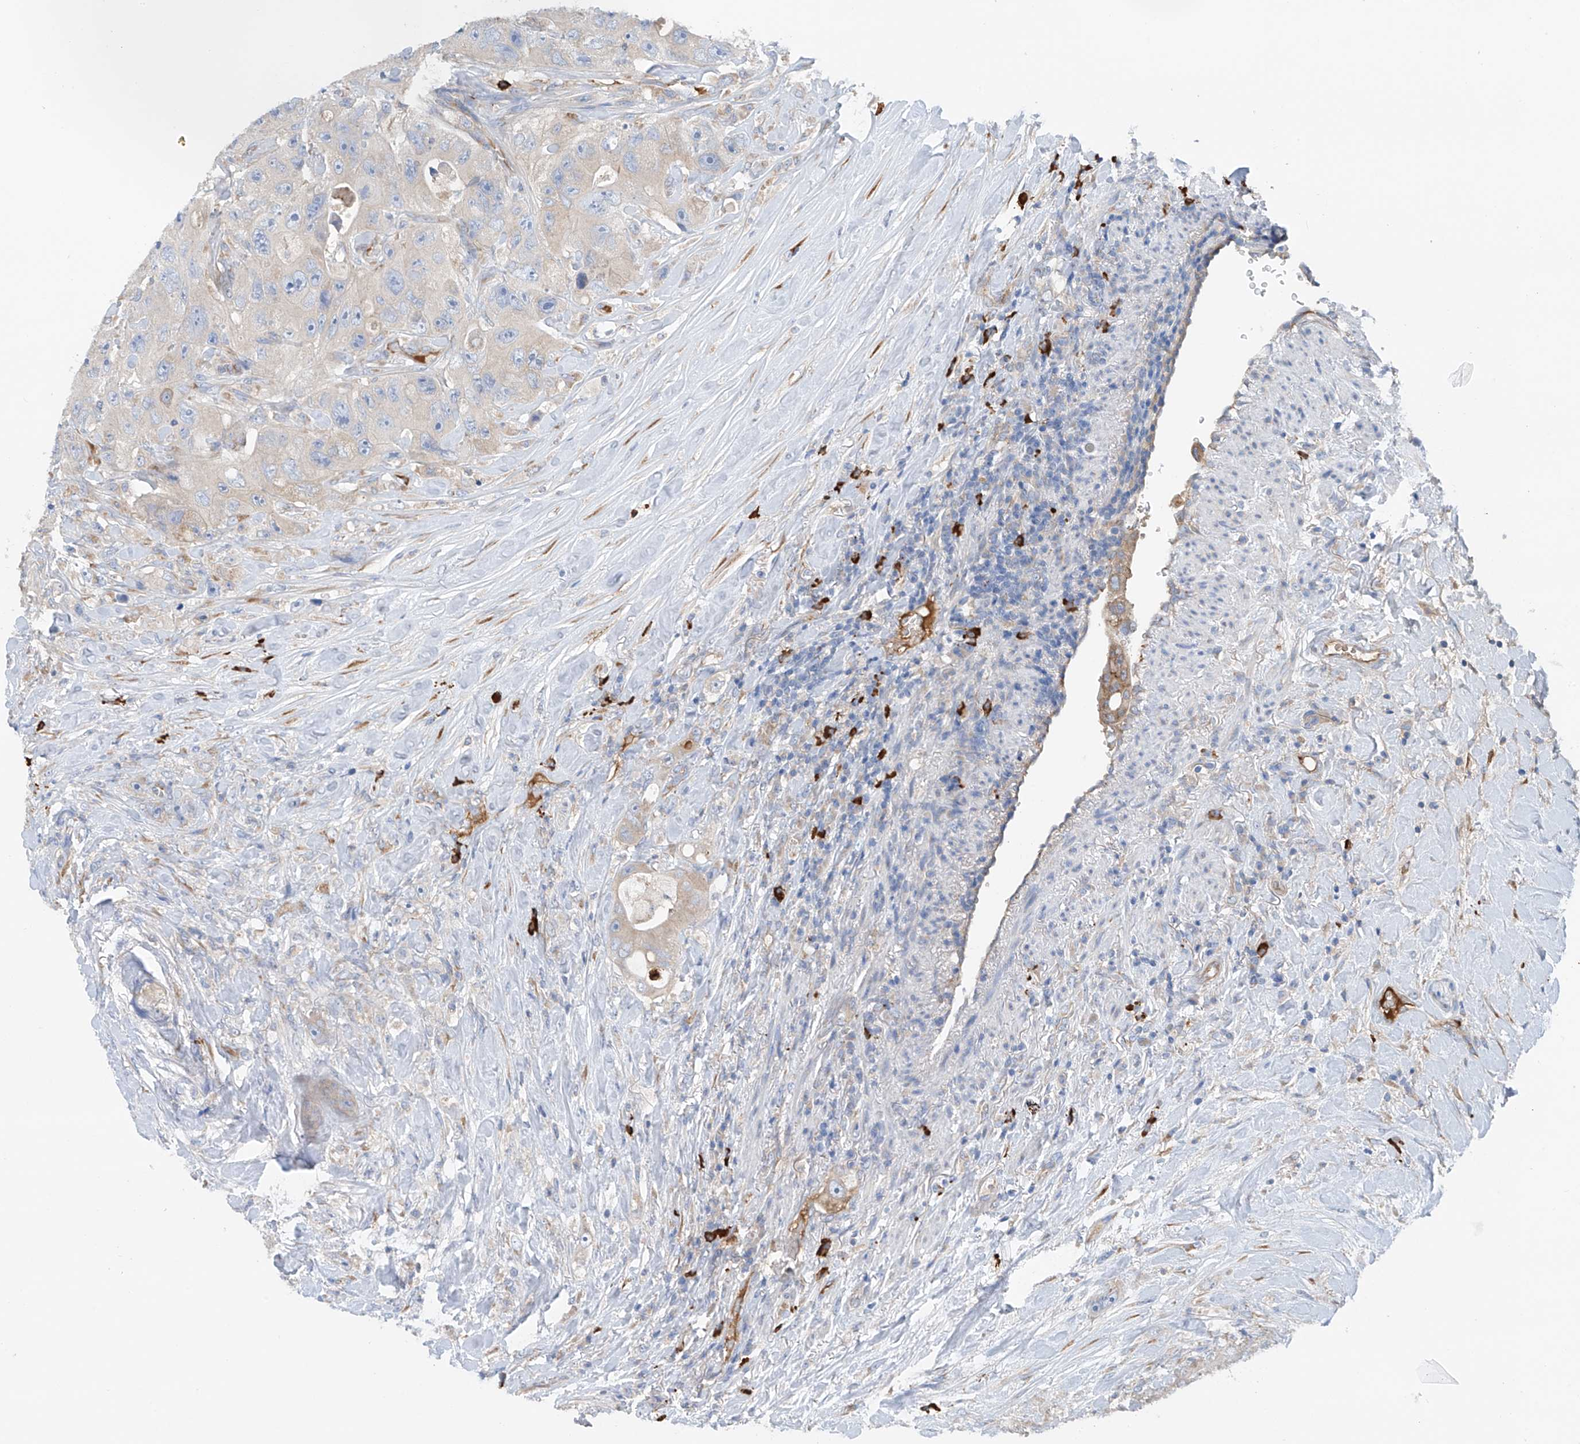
{"staining": {"intensity": "weak", "quantity": "25%-75%", "location": "cytoplasmic/membranous"}, "tissue": "colorectal cancer", "cell_type": "Tumor cells", "image_type": "cancer", "snomed": [{"axis": "morphology", "description": "Adenocarcinoma, NOS"}, {"axis": "topography", "description": "Colon"}], "caption": "A high-resolution histopathology image shows immunohistochemistry (IHC) staining of colorectal adenocarcinoma, which displays weak cytoplasmic/membranous staining in approximately 25%-75% of tumor cells.", "gene": "SLC5A11", "patient": {"sex": "female", "age": 46}}